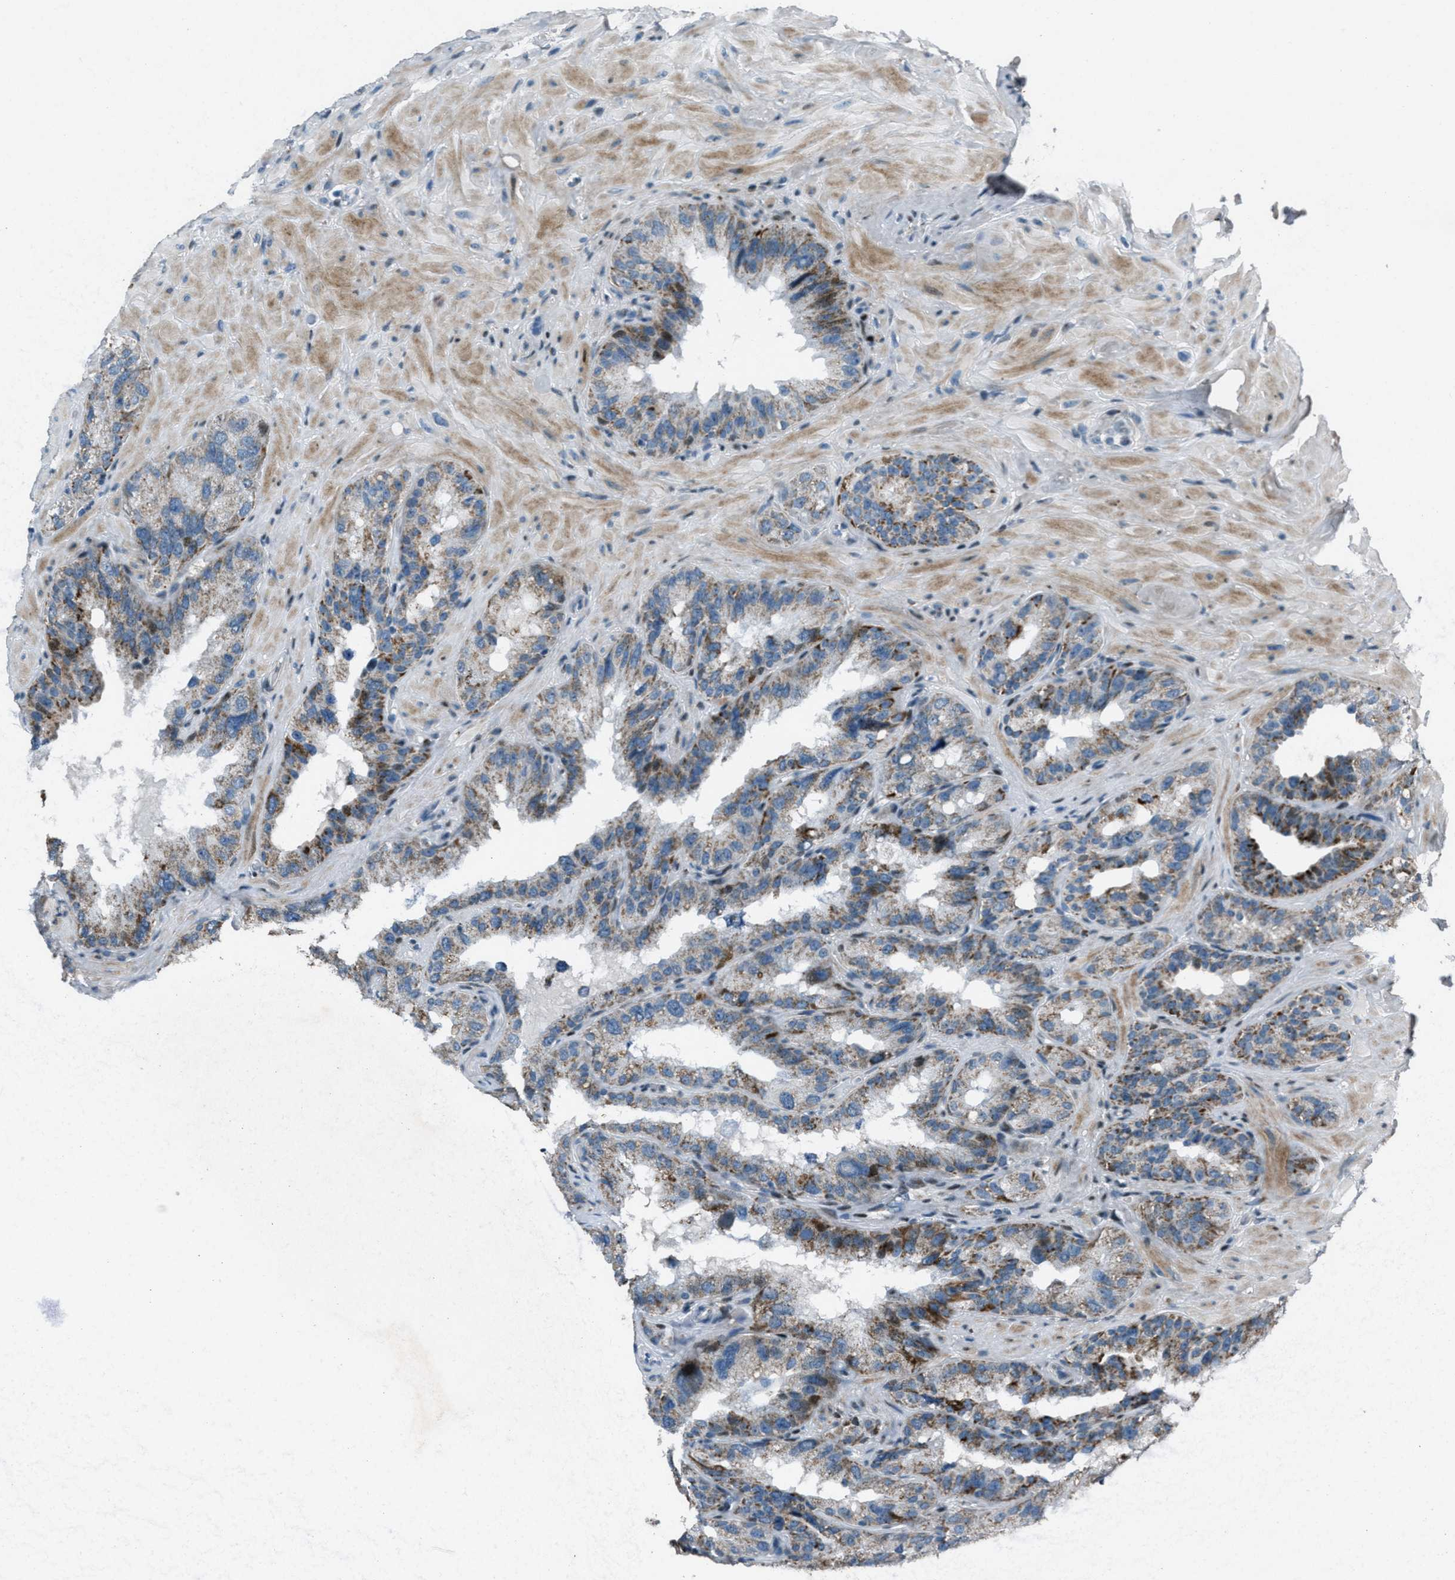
{"staining": {"intensity": "moderate", "quantity": "25%-75%", "location": "cytoplasmic/membranous"}, "tissue": "seminal vesicle", "cell_type": "Glandular cells", "image_type": "normal", "snomed": [{"axis": "morphology", "description": "Normal tissue, NOS"}, {"axis": "topography", "description": "Seminal veicle"}], "caption": "Protein expression analysis of normal seminal vesicle displays moderate cytoplasmic/membranous staining in about 25%-75% of glandular cells.", "gene": "GPC6", "patient": {"sex": "male", "age": 68}}